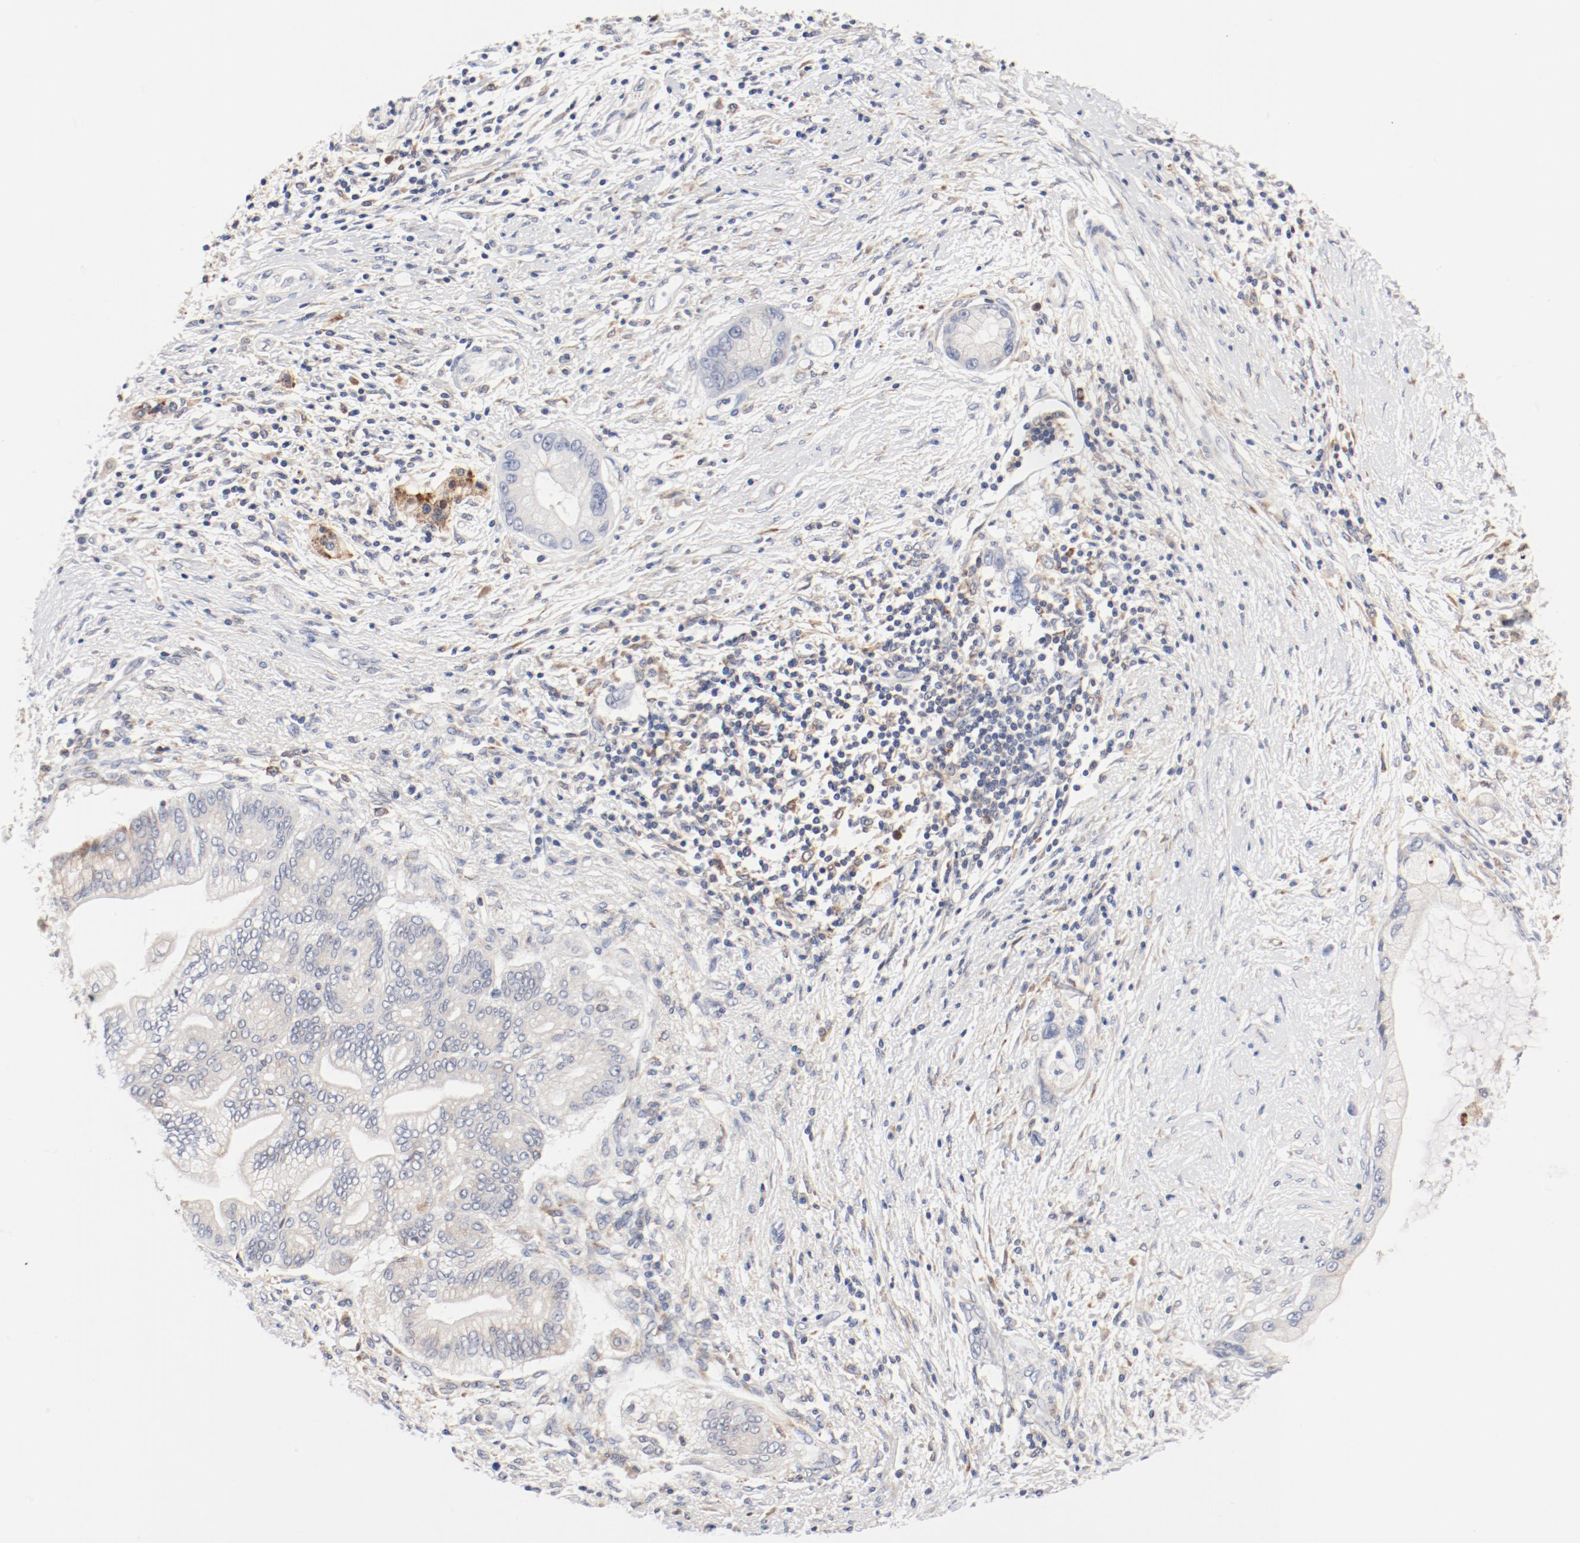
{"staining": {"intensity": "negative", "quantity": "none", "location": "none"}, "tissue": "pancreatic cancer", "cell_type": "Tumor cells", "image_type": "cancer", "snomed": [{"axis": "morphology", "description": "Adenocarcinoma, NOS"}, {"axis": "topography", "description": "Pancreas"}], "caption": "Adenocarcinoma (pancreatic) stained for a protein using immunohistochemistry (IHC) demonstrates no positivity tumor cells.", "gene": "PDPK1", "patient": {"sex": "female", "age": 59}}